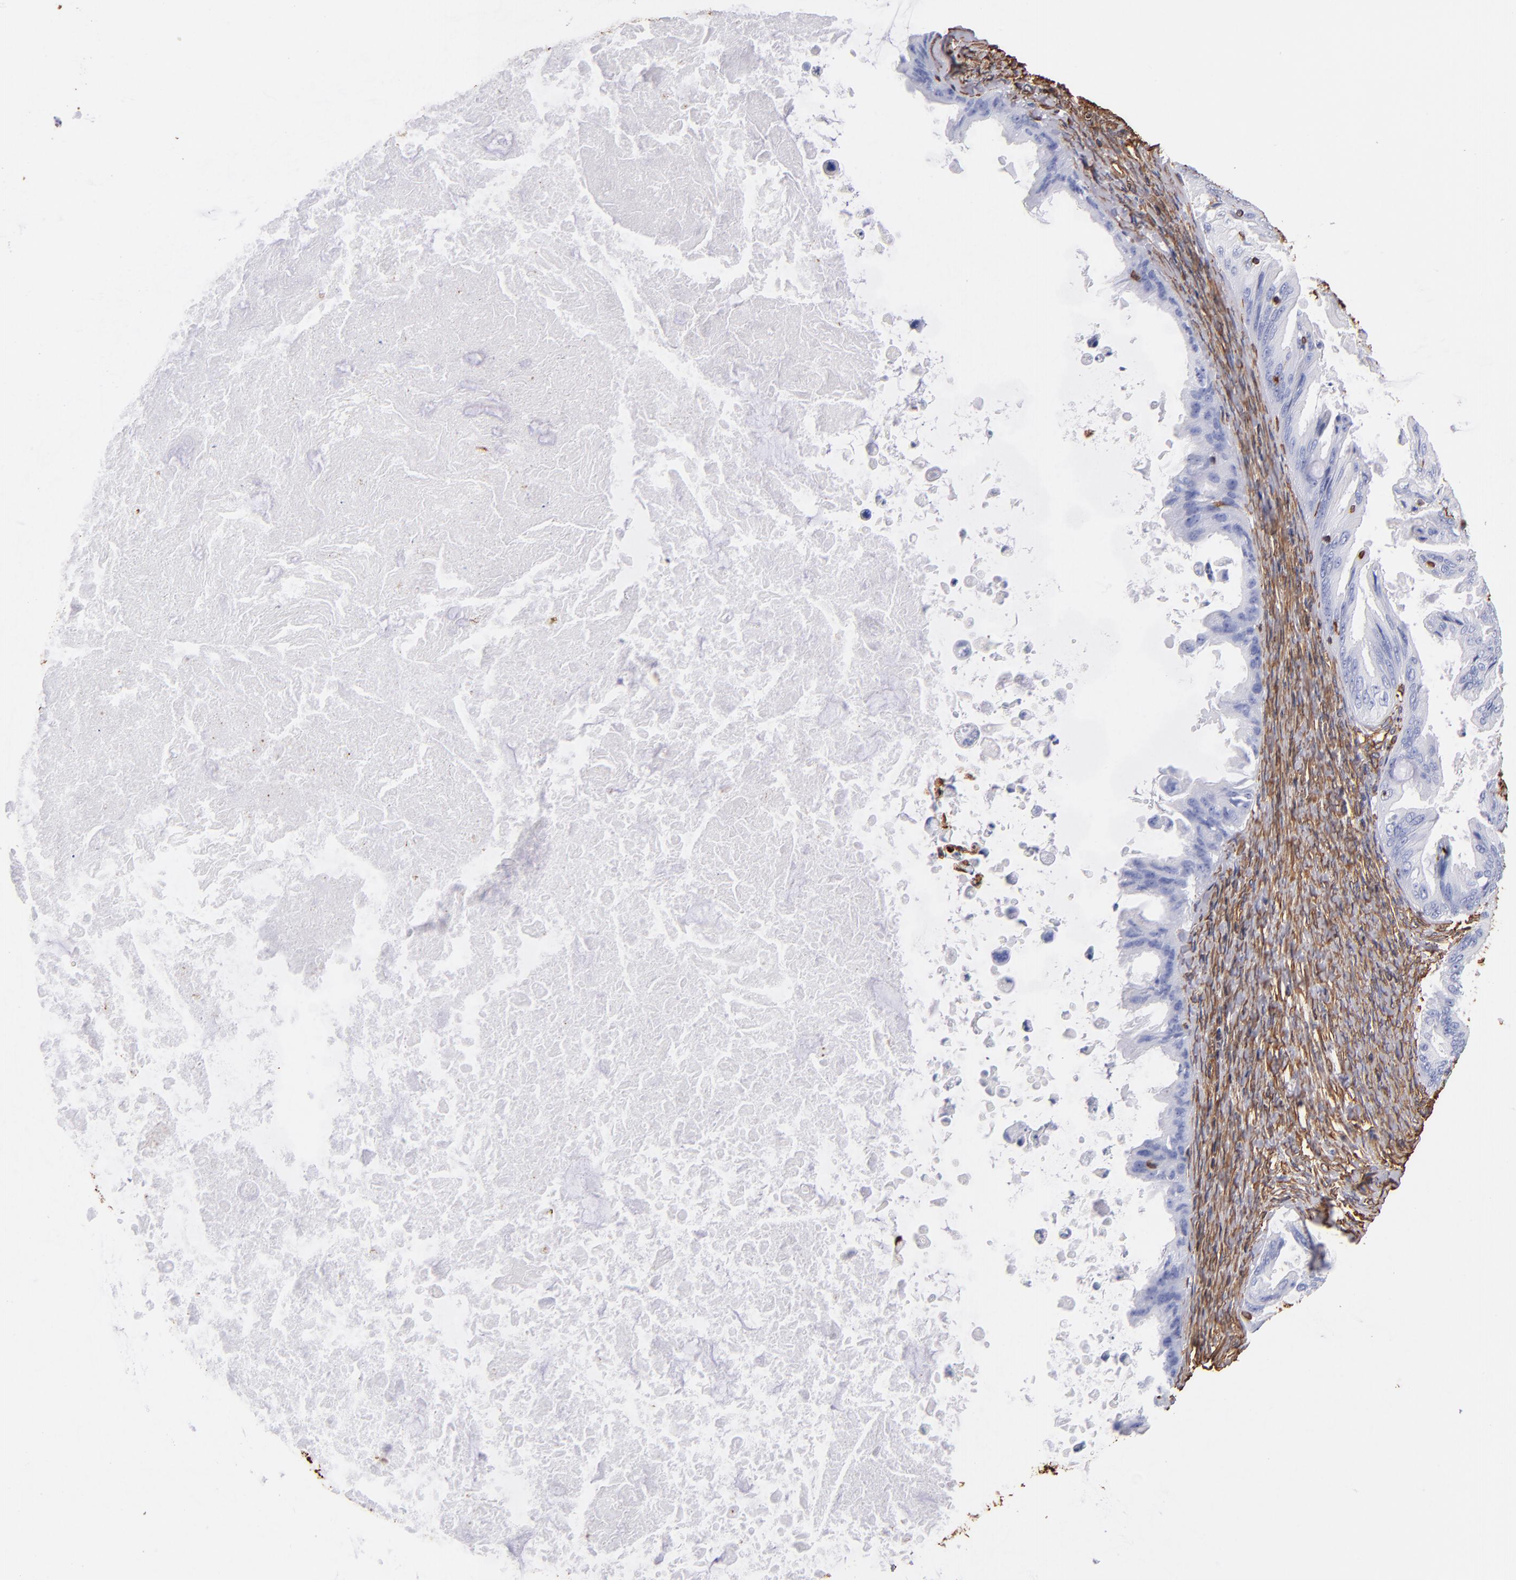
{"staining": {"intensity": "negative", "quantity": "none", "location": "none"}, "tissue": "ovarian cancer", "cell_type": "Tumor cells", "image_type": "cancer", "snomed": [{"axis": "morphology", "description": "Cystadenocarcinoma, mucinous, NOS"}, {"axis": "topography", "description": "Ovary"}], "caption": "An IHC micrograph of ovarian cancer is shown. There is no staining in tumor cells of ovarian cancer.", "gene": "VIM", "patient": {"sex": "female", "age": 37}}